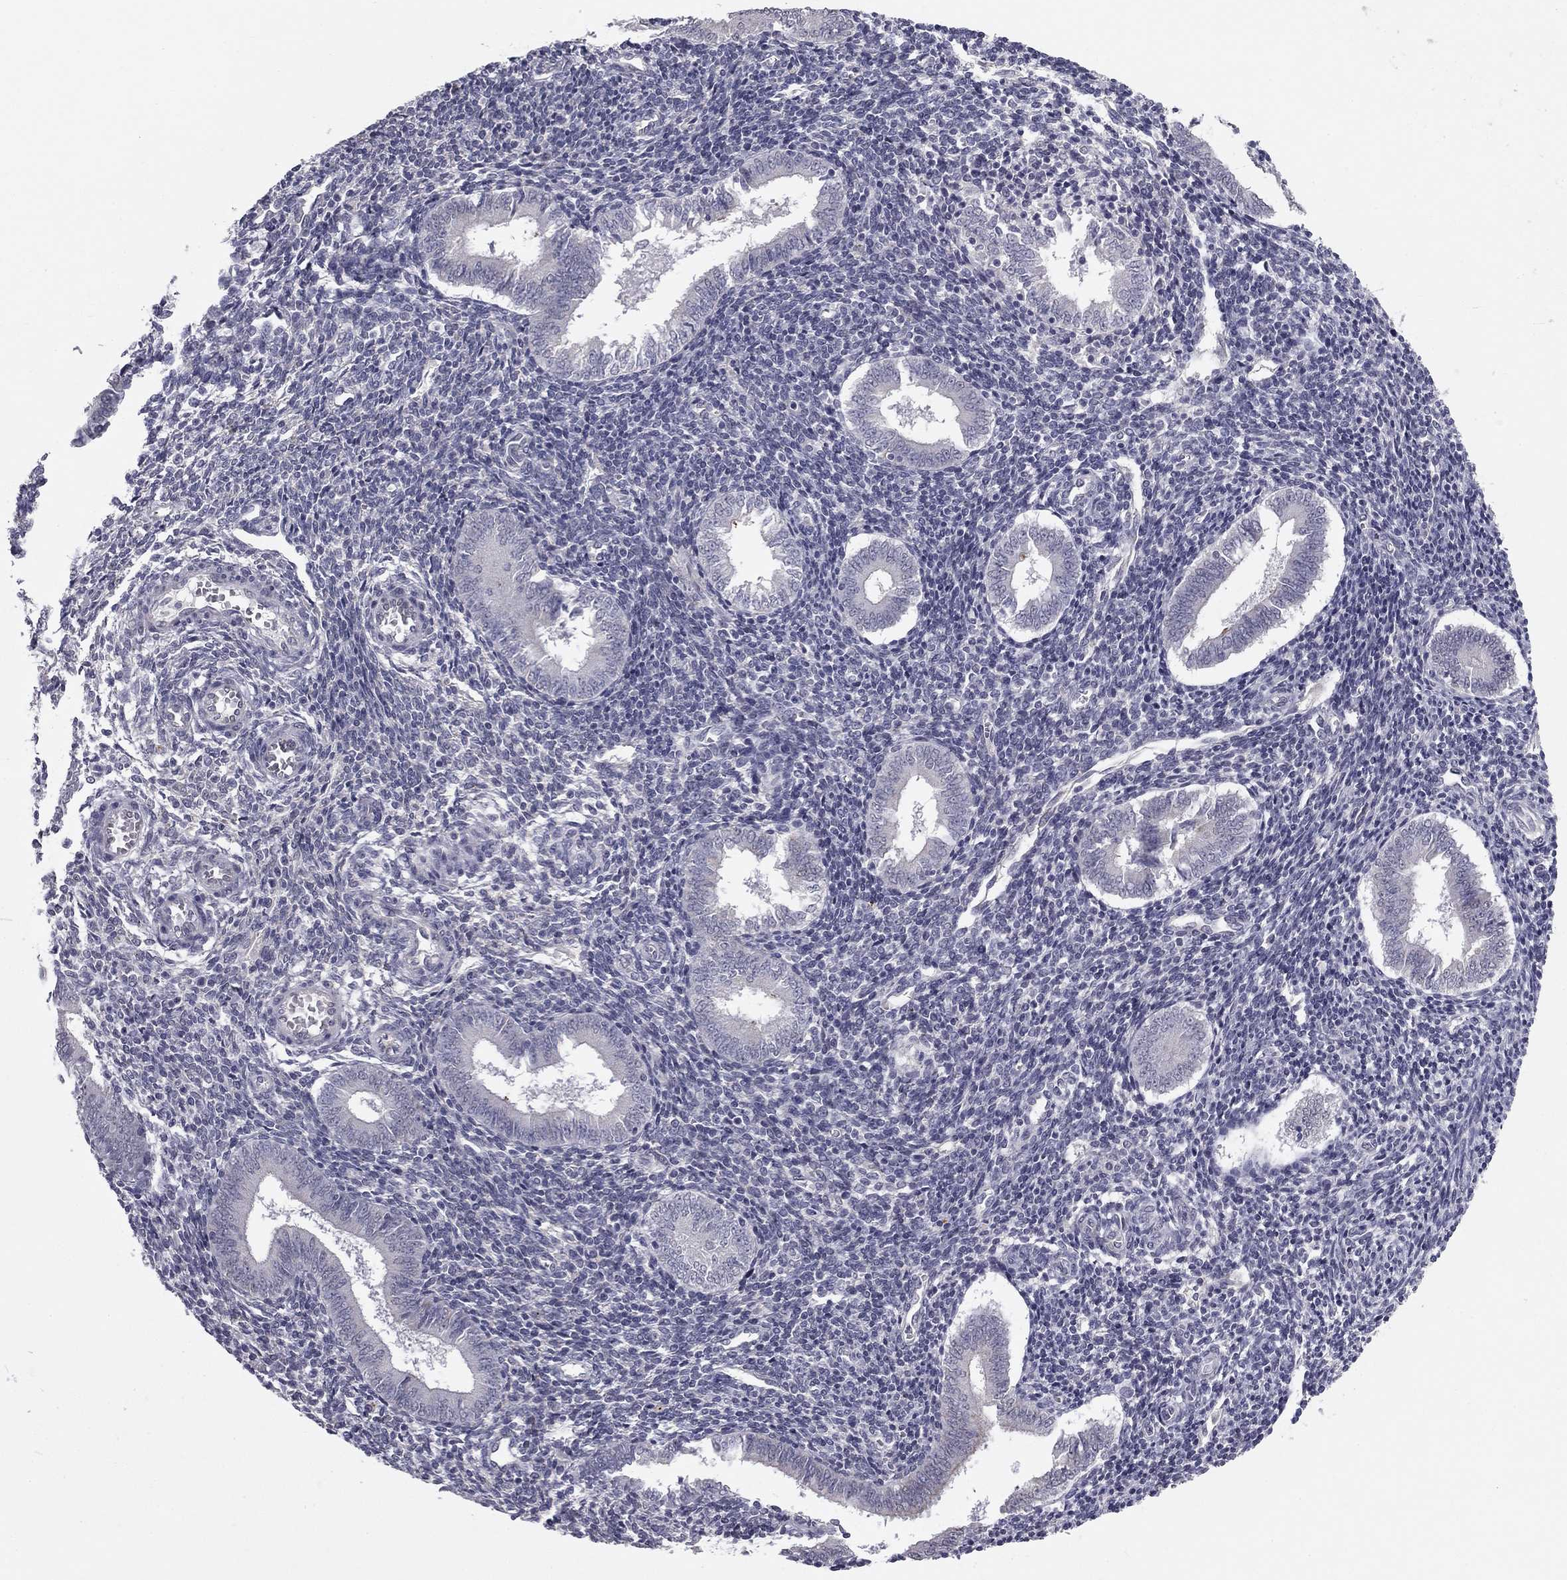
{"staining": {"intensity": "negative", "quantity": "none", "location": "none"}, "tissue": "endometrium", "cell_type": "Cells in endometrial stroma", "image_type": "normal", "snomed": [{"axis": "morphology", "description": "Normal tissue, NOS"}, {"axis": "topography", "description": "Endometrium"}], "caption": "Photomicrograph shows no protein staining in cells in endometrial stroma of benign endometrium.", "gene": "PRRT2", "patient": {"sex": "female", "age": 25}}